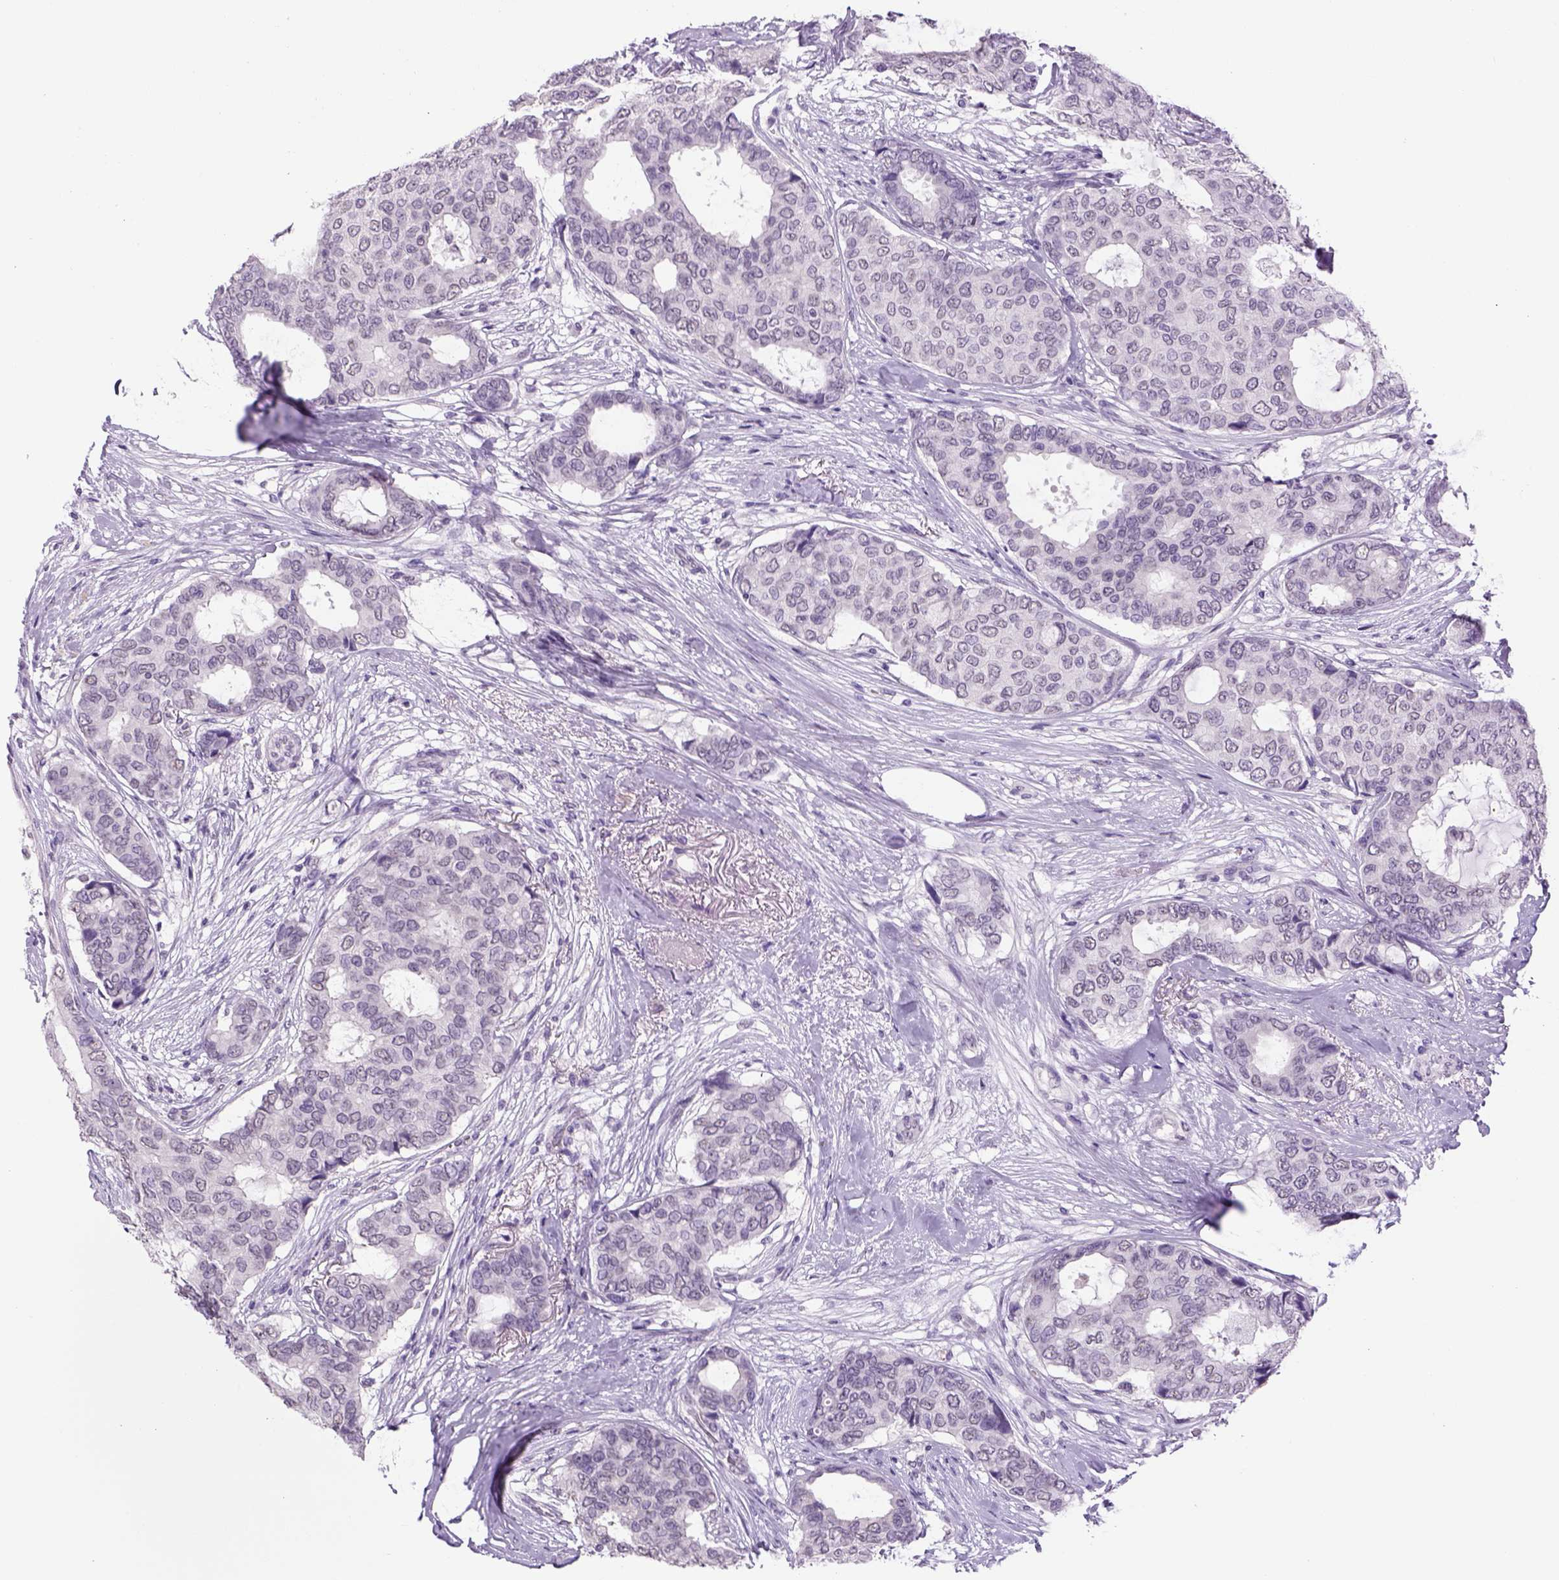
{"staining": {"intensity": "negative", "quantity": "none", "location": "none"}, "tissue": "breast cancer", "cell_type": "Tumor cells", "image_type": "cancer", "snomed": [{"axis": "morphology", "description": "Duct carcinoma"}, {"axis": "topography", "description": "Breast"}], "caption": "This is an immunohistochemistry (IHC) photomicrograph of breast cancer (infiltrating ductal carcinoma). There is no expression in tumor cells.", "gene": "DBH", "patient": {"sex": "female", "age": 75}}